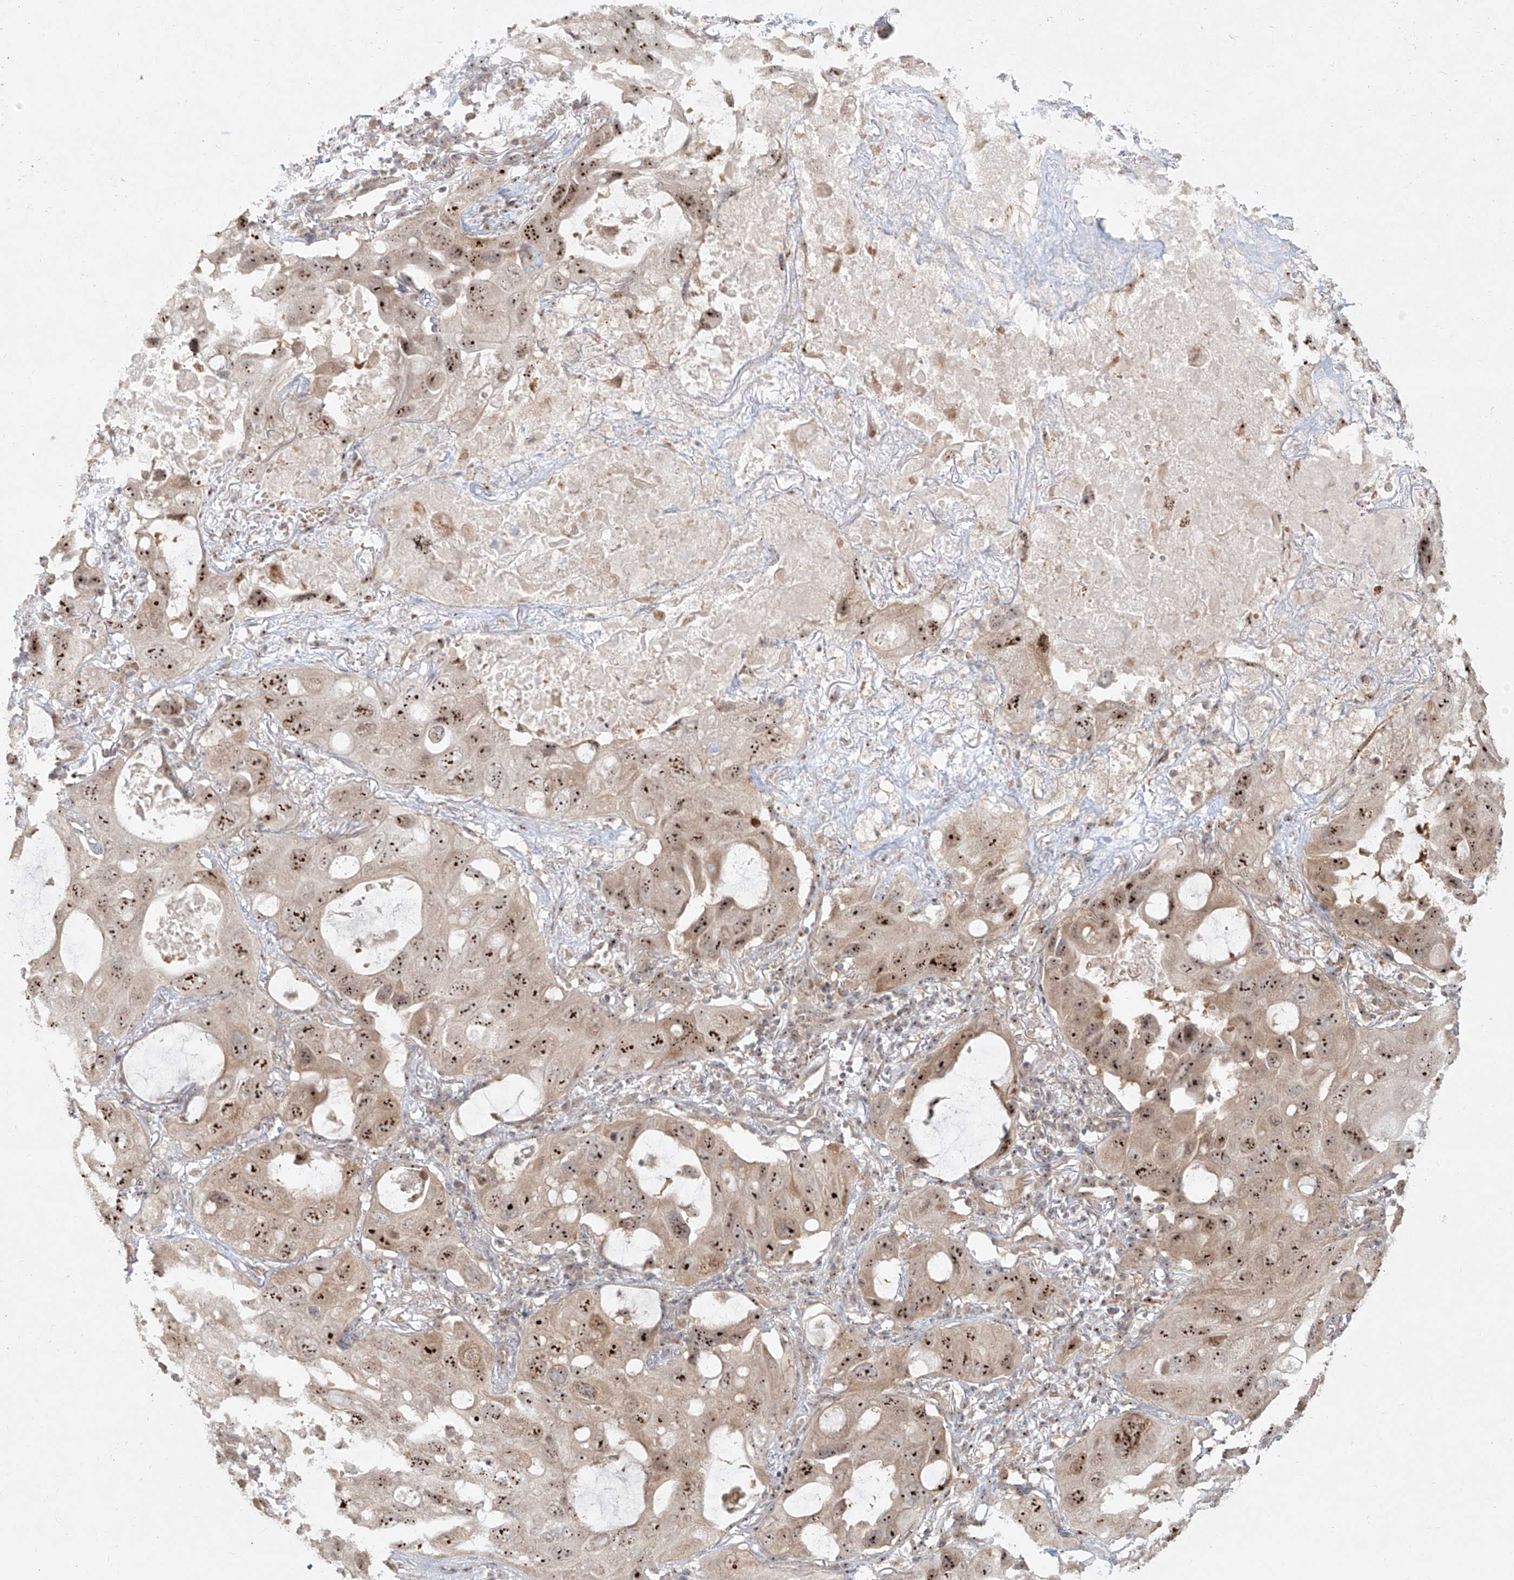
{"staining": {"intensity": "moderate", "quantity": ">75%", "location": "nuclear"}, "tissue": "lung cancer", "cell_type": "Tumor cells", "image_type": "cancer", "snomed": [{"axis": "morphology", "description": "Squamous cell carcinoma, NOS"}, {"axis": "topography", "description": "Lung"}], "caption": "Approximately >75% of tumor cells in squamous cell carcinoma (lung) reveal moderate nuclear protein expression as visualized by brown immunohistochemical staining.", "gene": "BYSL", "patient": {"sex": "female", "age": 73}}